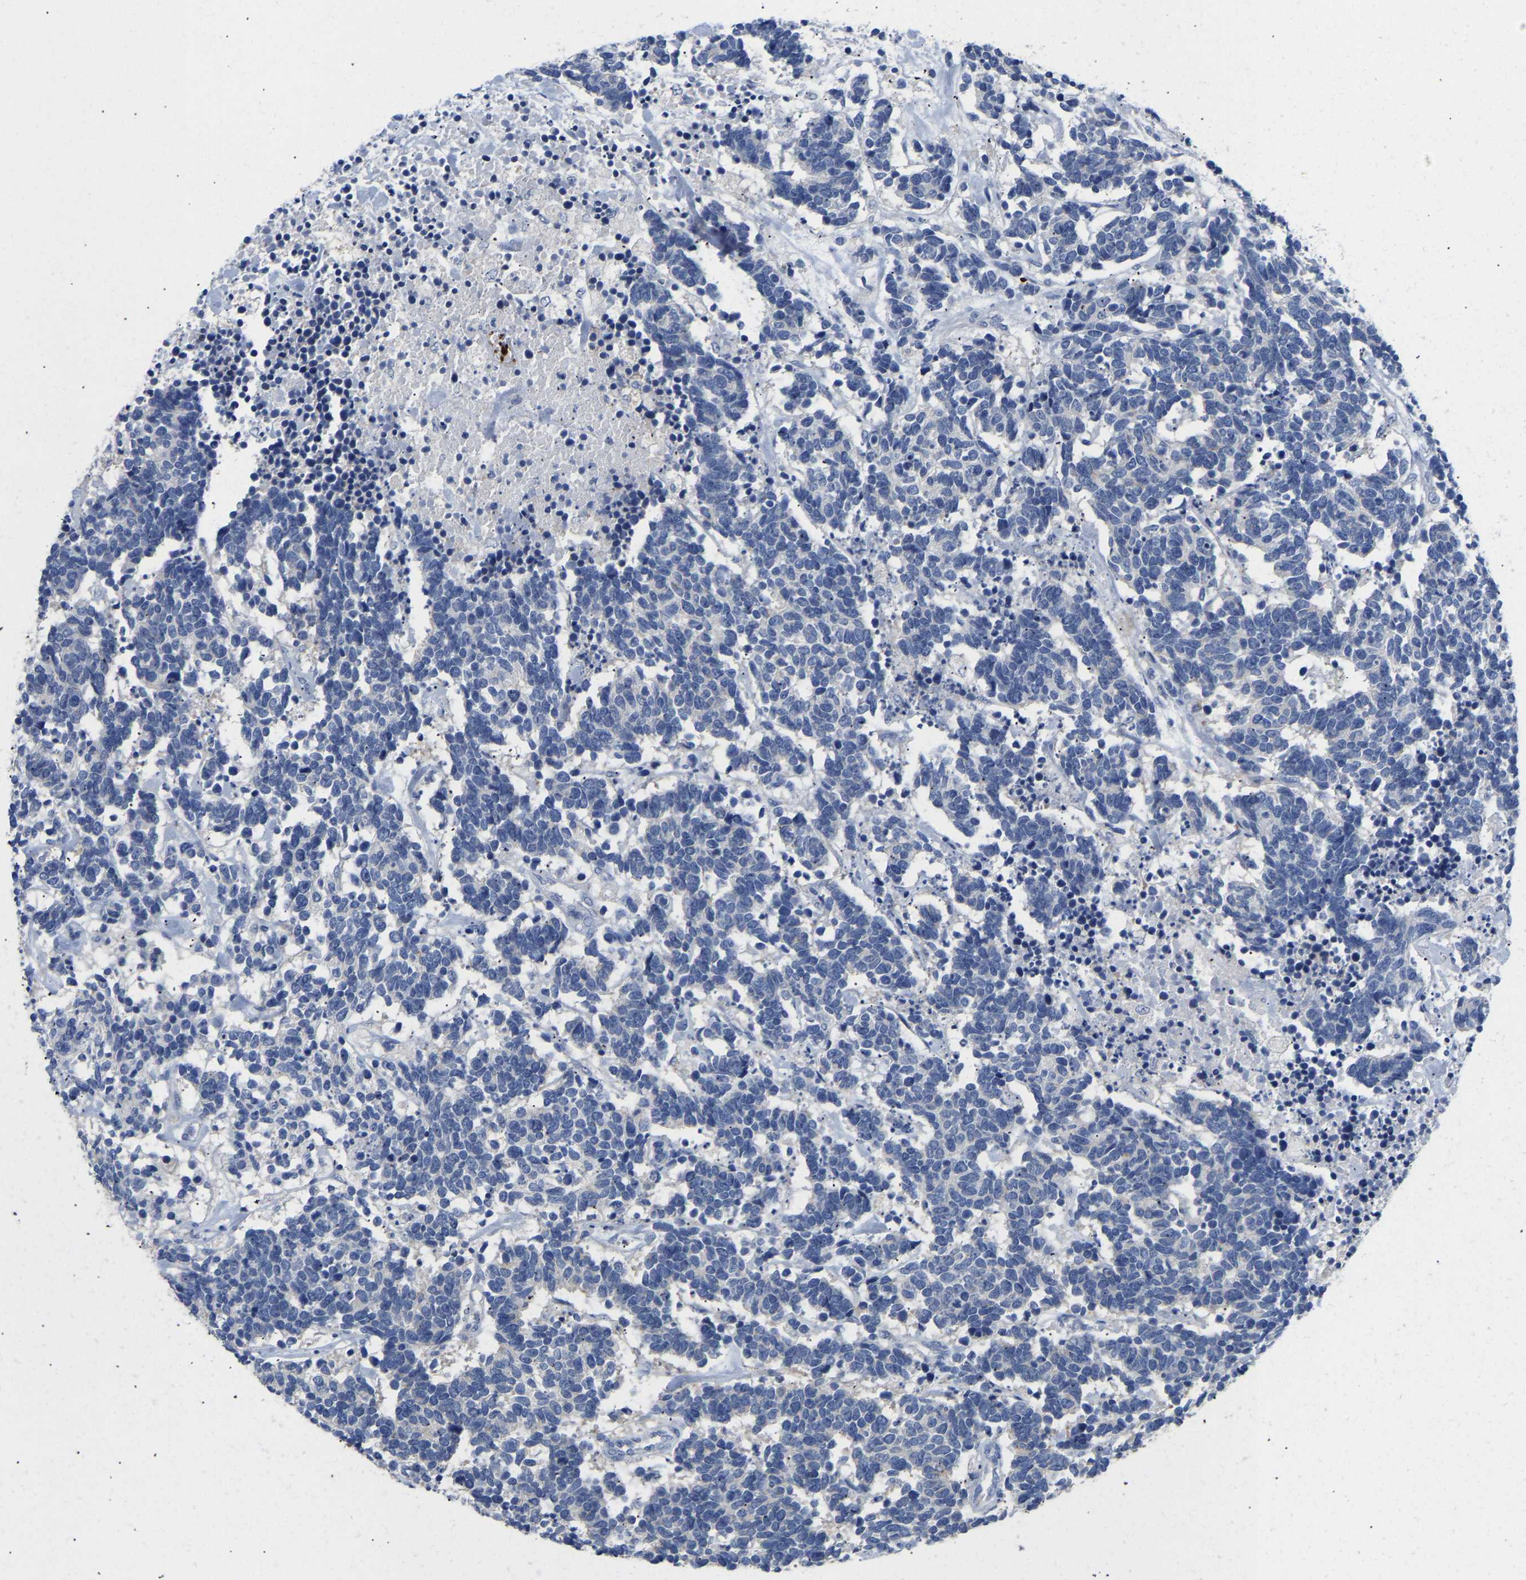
{"staining": {"intensity": "negative", "quantity": "none", "location": "none"}, "tissue": "carcinoid", "cell_type": "Tumor cells", "image_type": "cancer", "snomed": [{"axis": "morphology", "description": "Carcinoma, NOS"}, {"axis": "morphology", "description": "Carcinoid, malignant, NOS"}, {"axis": "topography", "description": "Urinary bladder"}], "caption": "Histopathology image shows no significant protein expression in tumor cells of carcinoma.", "gene": "FGF18", "patient": {"sex": "male", "age": 57}}